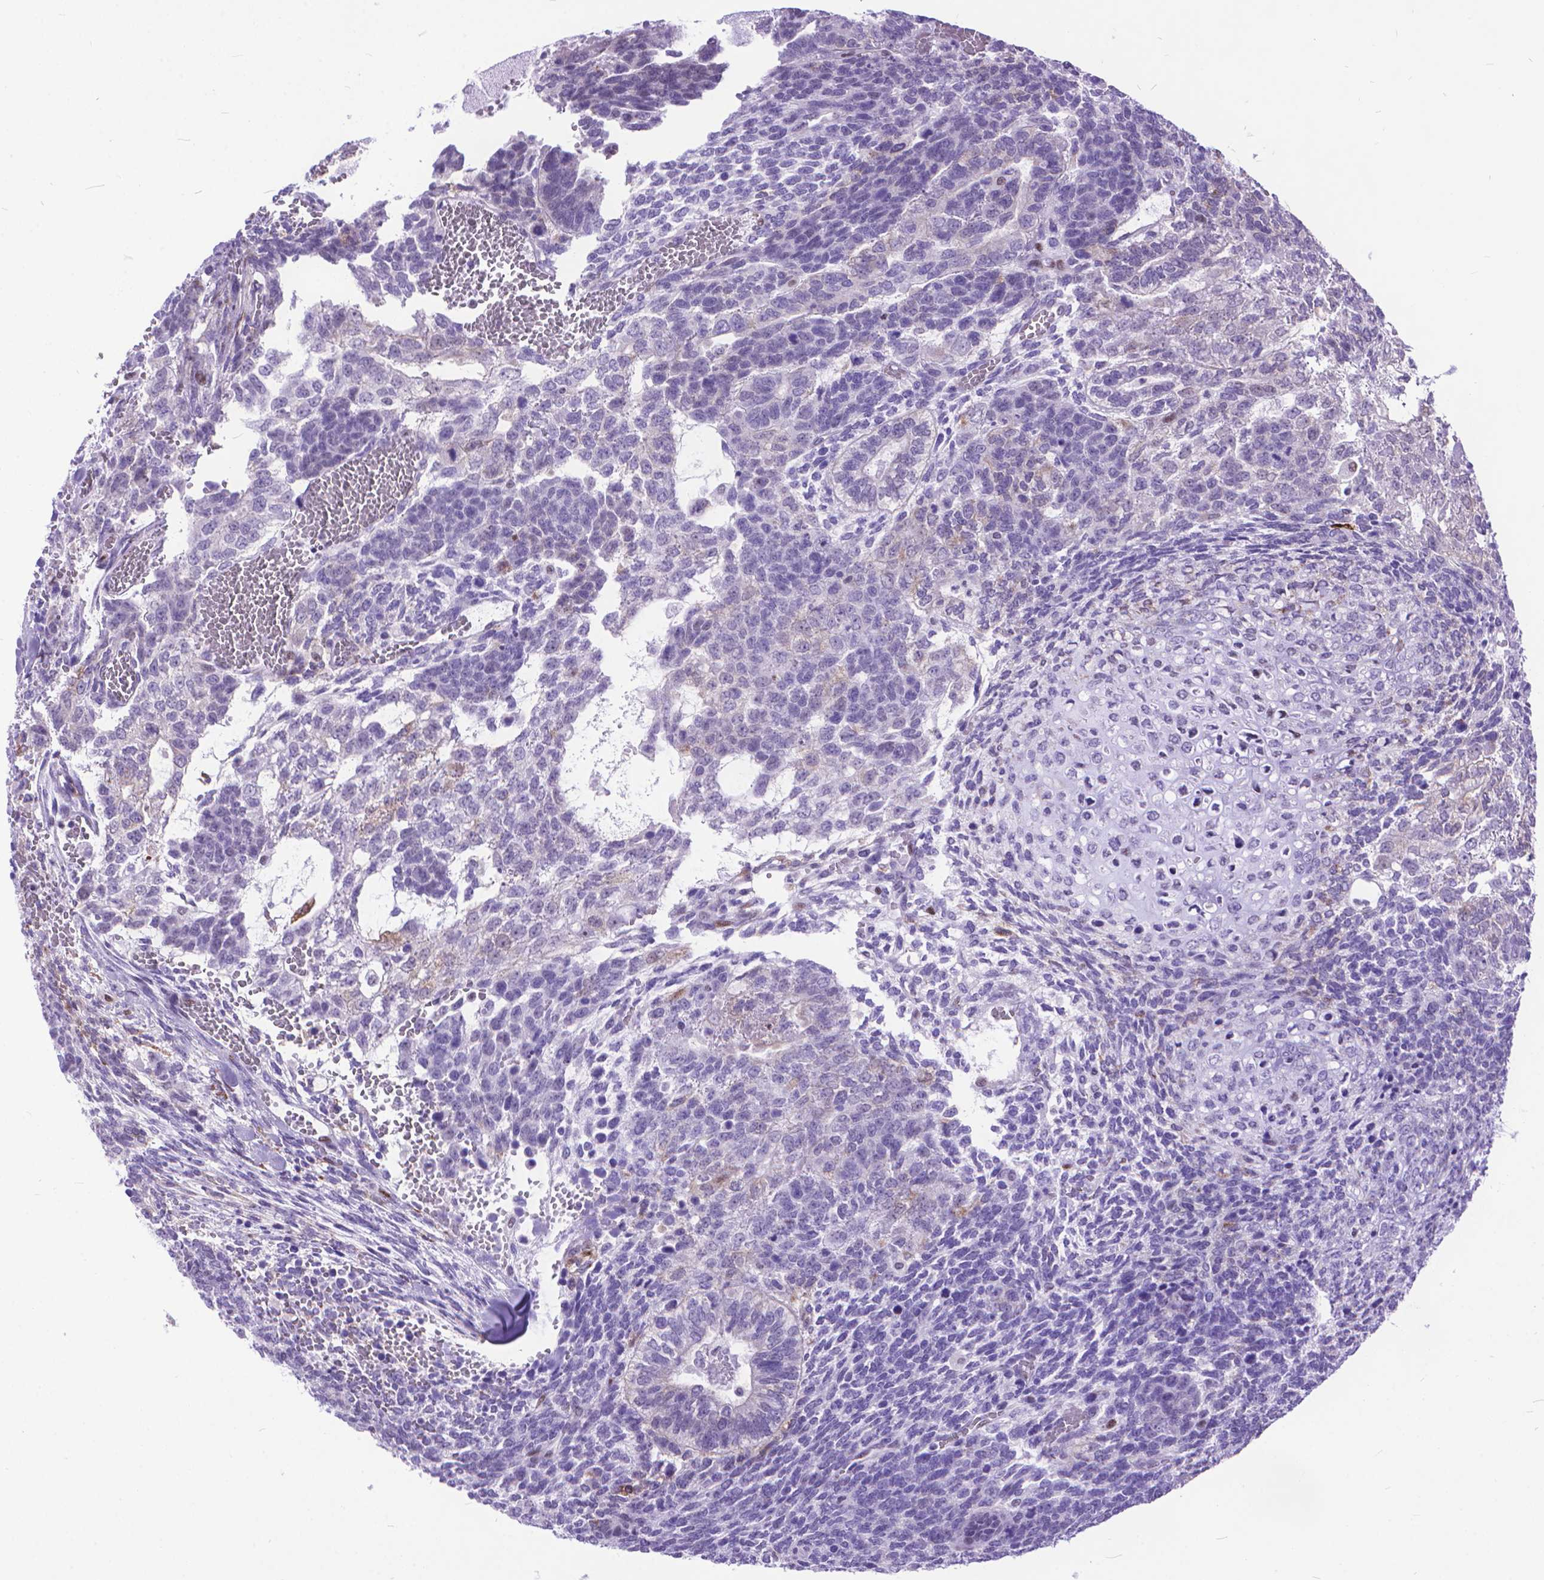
{"staining": {"intensity": "negative", "quantity": "none", "location": "none"}, "tissue": "testis cancer", "cell_type": "Tumor cells", "image_type": "cancer", "snomed": [{"axis": "morphology", "description": "Normal tissue, NOS"}, {"axis": "morphology", "description": "Carcinoma, Embryonal, NOS"}, {"axis": "topography", "description": "Testis"}, {"axis": "topography", "description": "Epididymis"}], "caption": "Tumor cells show no significant protein expression in embryonal carcinoma (testis).", "gene": "POLE4", "patient": {"sex": "male", "age": 23}}